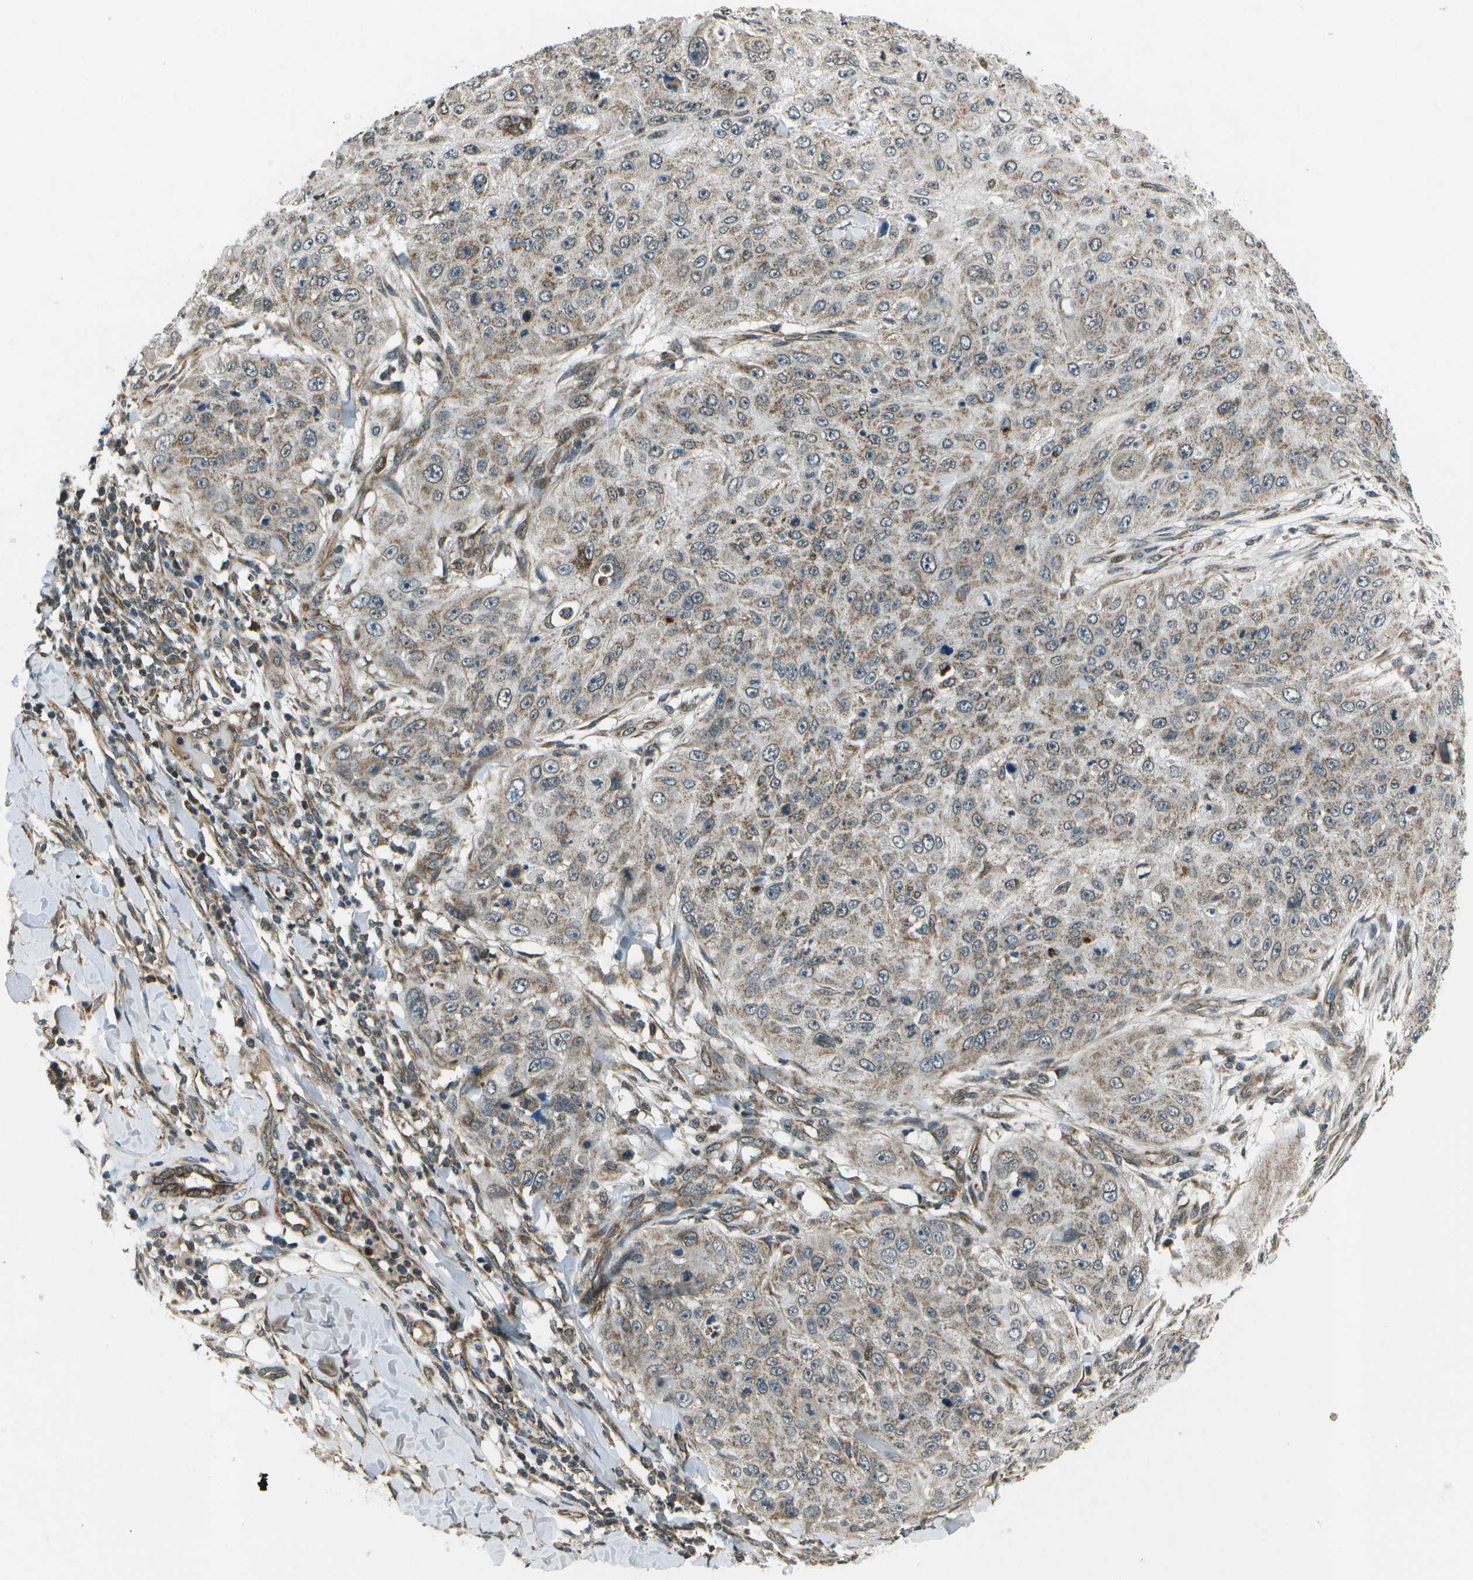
{"staining": {"intensity": "weak", "quantity": ">75%", "location": "cytoplasmic/membranous"}, "tissue": "skin cancer", "cell_type": "Tumor cells", "image_type": "cancer", "snomed": [{"axis": "morphology", "description": "Squamous cell carcinoma, NOS"}, {"axis": "topography", "description": "Skin"}], "caption": "Immunohistochemistry (IHC) of human skin cancer (squamous cell carcinoma) shows low levels of weak cytoplasmic/membranous staining in approximately >75% of tumor cells.", "gene": "EIF2AK1", "patient": {"sex": "female", "age": 80}}